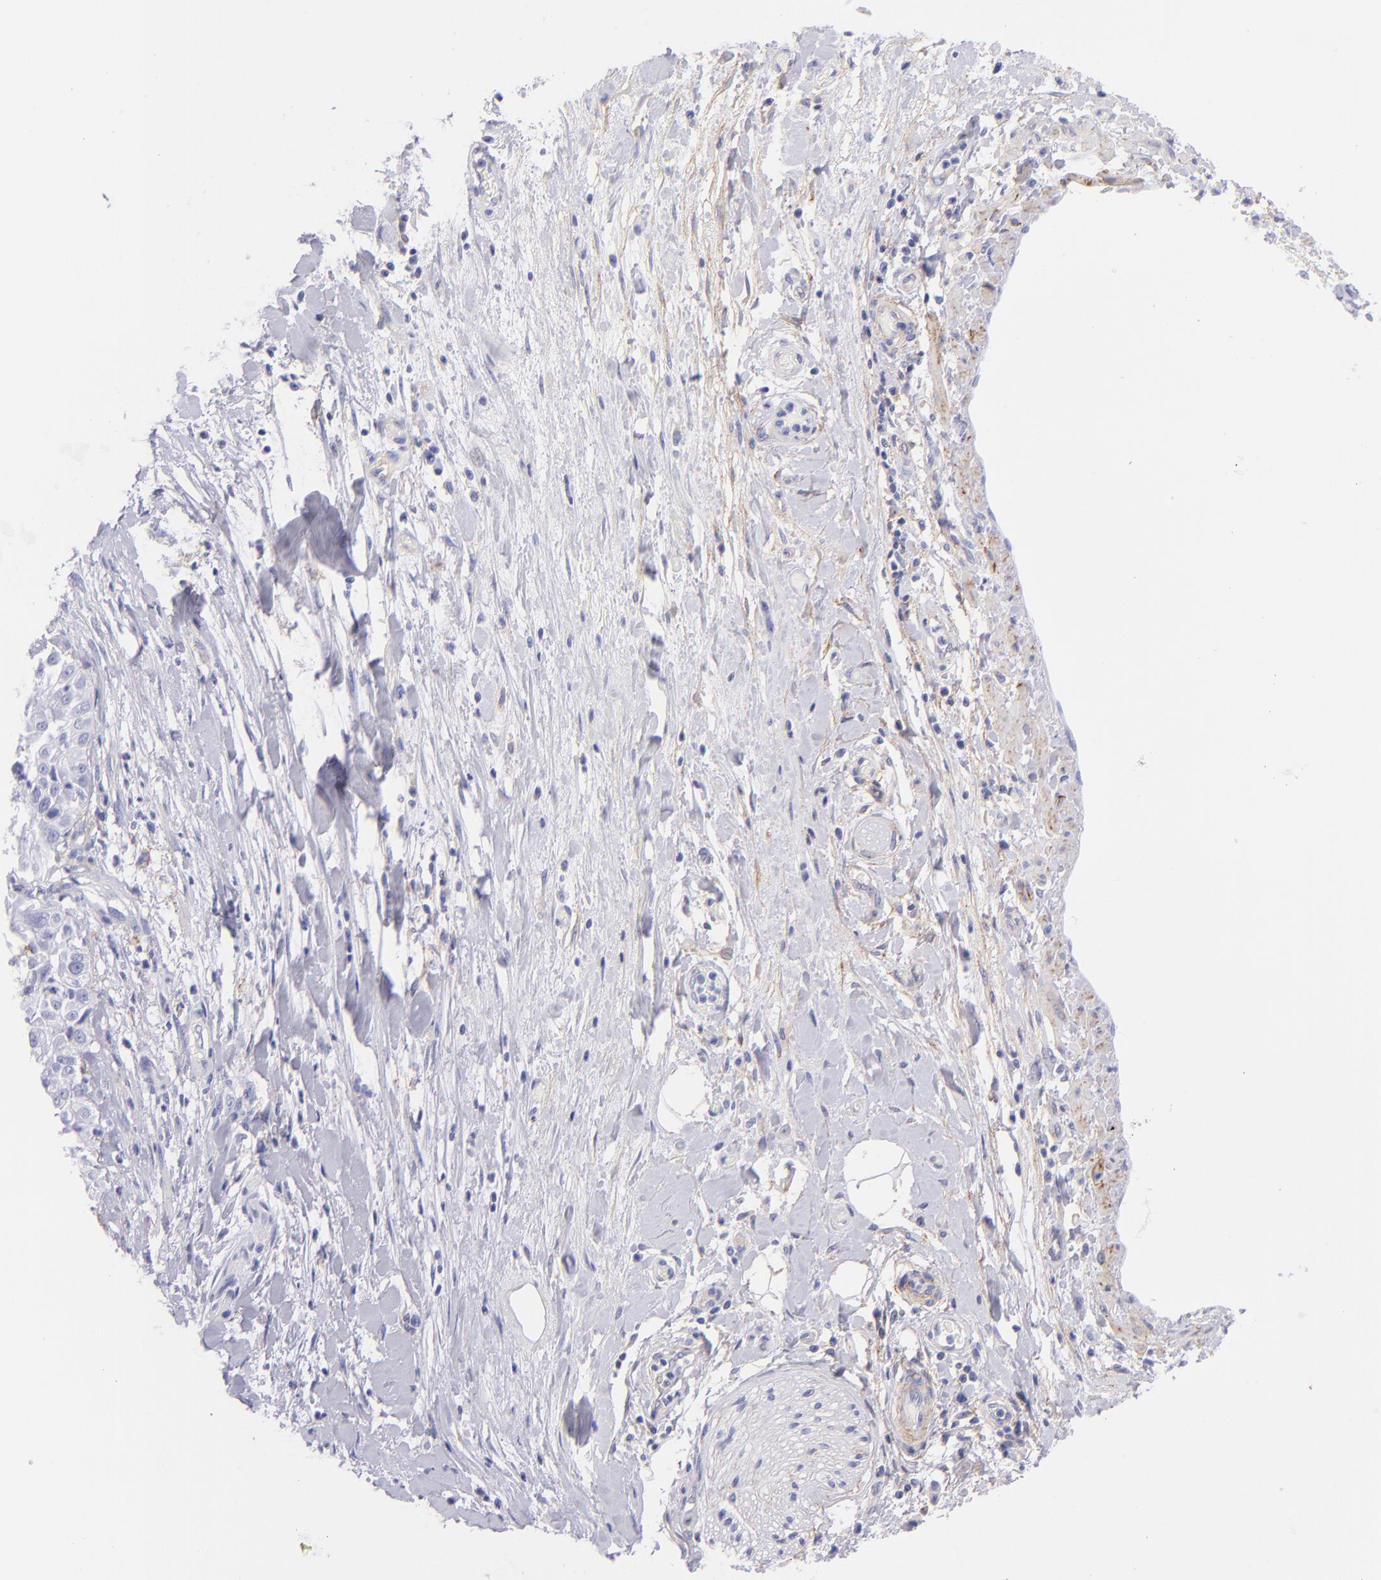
{"staining": {"intensity": "negative", "quantity": "none", "location": "none"}, "tissue": "pancreatic cancer", "cell_type": "Tumor cells", "image_type": "cancer", "snomed": [{"axis": "morphology", "description": "Adenocarcinoma, NOS"}, {"axis": "topography", "description": "Pancreas"}], "caption": "Immunohistochemistry of human pancreatic adenocarcinoma exhibits no staining in tumor cells. (Immunohistochemistry (ihc), brightfield microscopy, high magnification).", "gene": "CD81", "patient": {"sex": "female", "age": 52}}